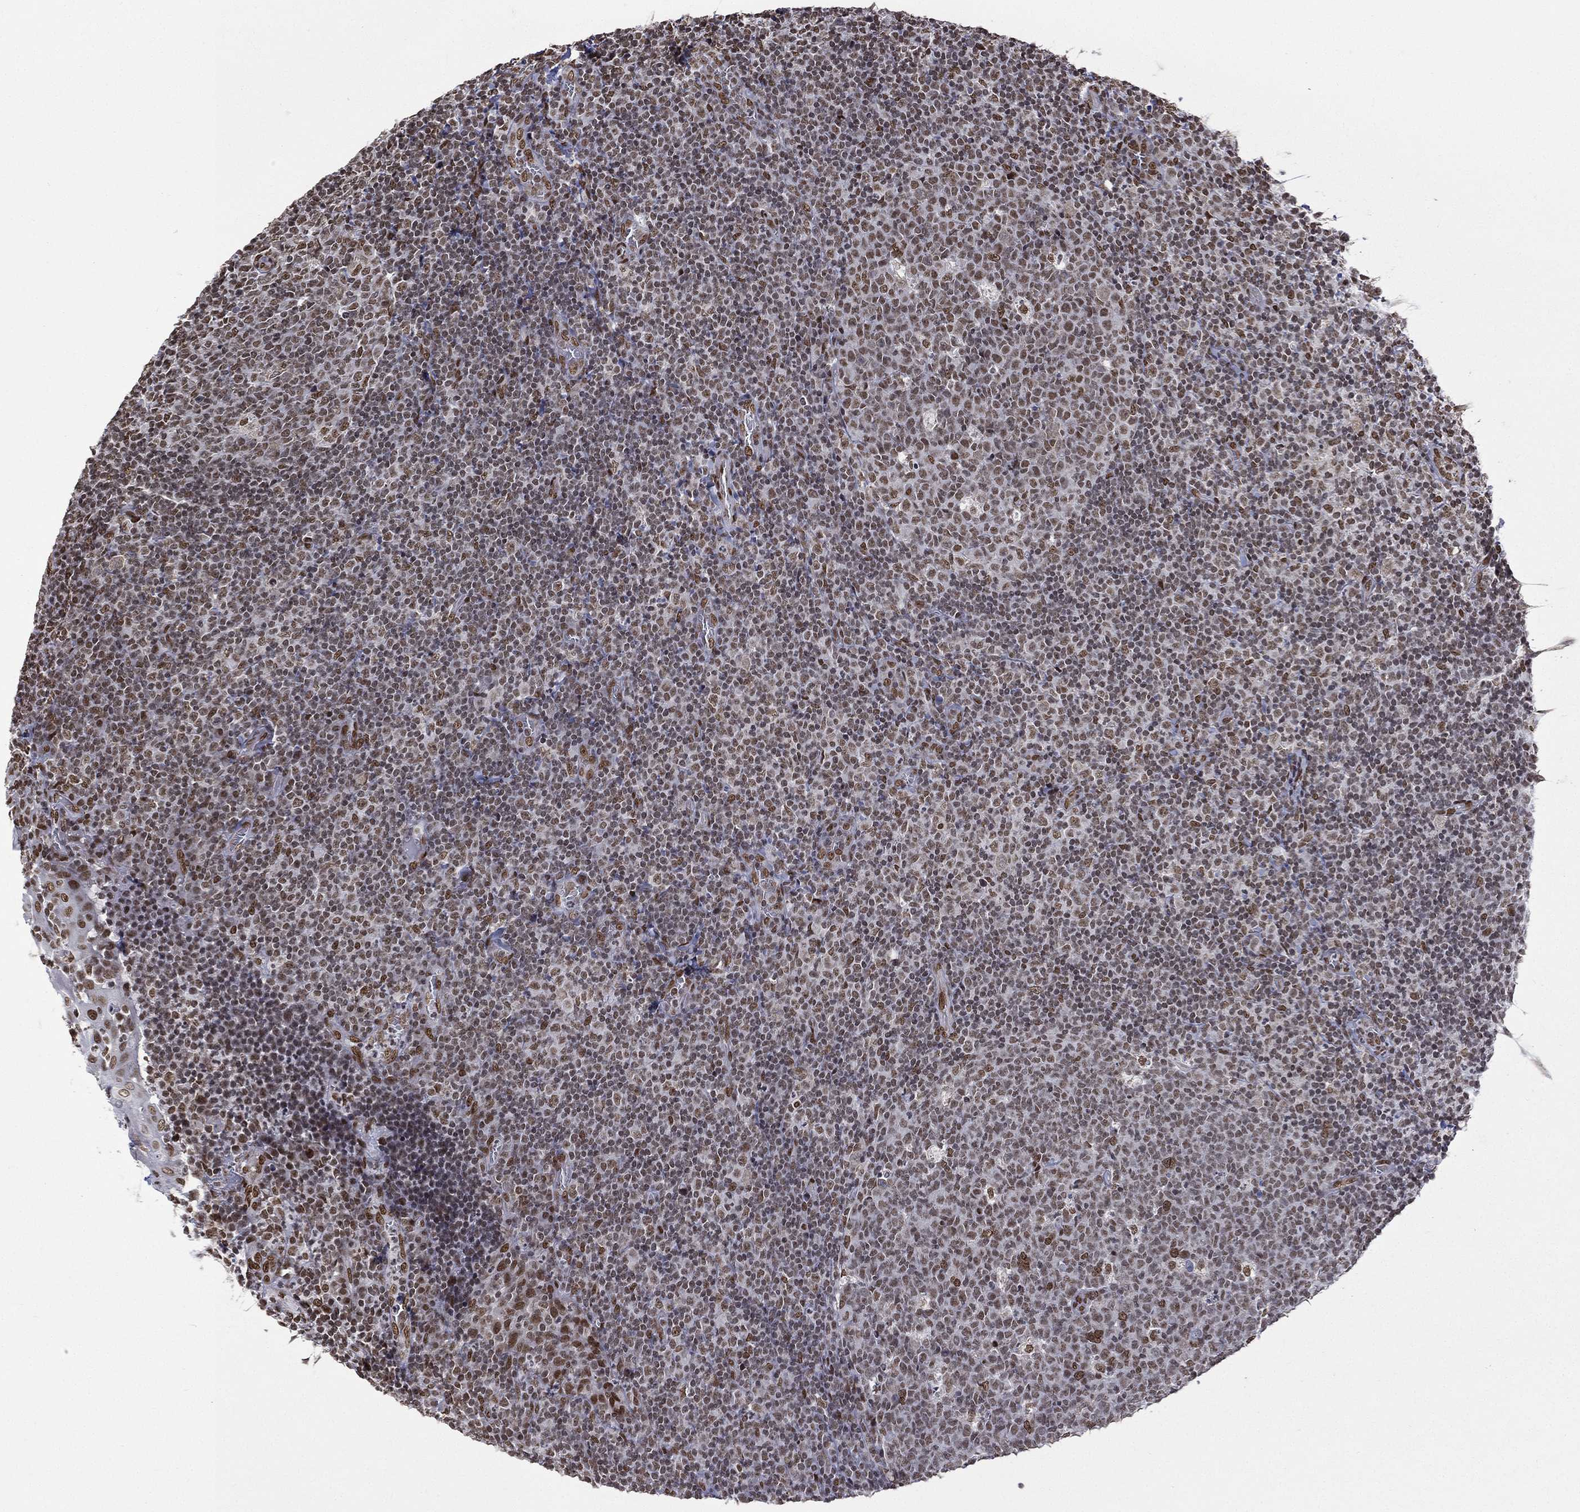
{"staining": {"intensity": "moderate", "quantity": ">75%", "location": "nuclear"}, "tissue": "tonsil", "cell_type": "Germinal center cells", "image_type": "normal", "snomed": [{"axis": "morphology", "description": "Normal tissue, NOS"}, {"axis": "topography", "description": "Tonsil"}], "caption": "Immunohistochemistry of normal tonsil displays medium levels of moderate nuclear positivity in approximately >75% of germinal center cells.", "gene": "C5orf24", "patient": {"sex": "female", "age": 5}}